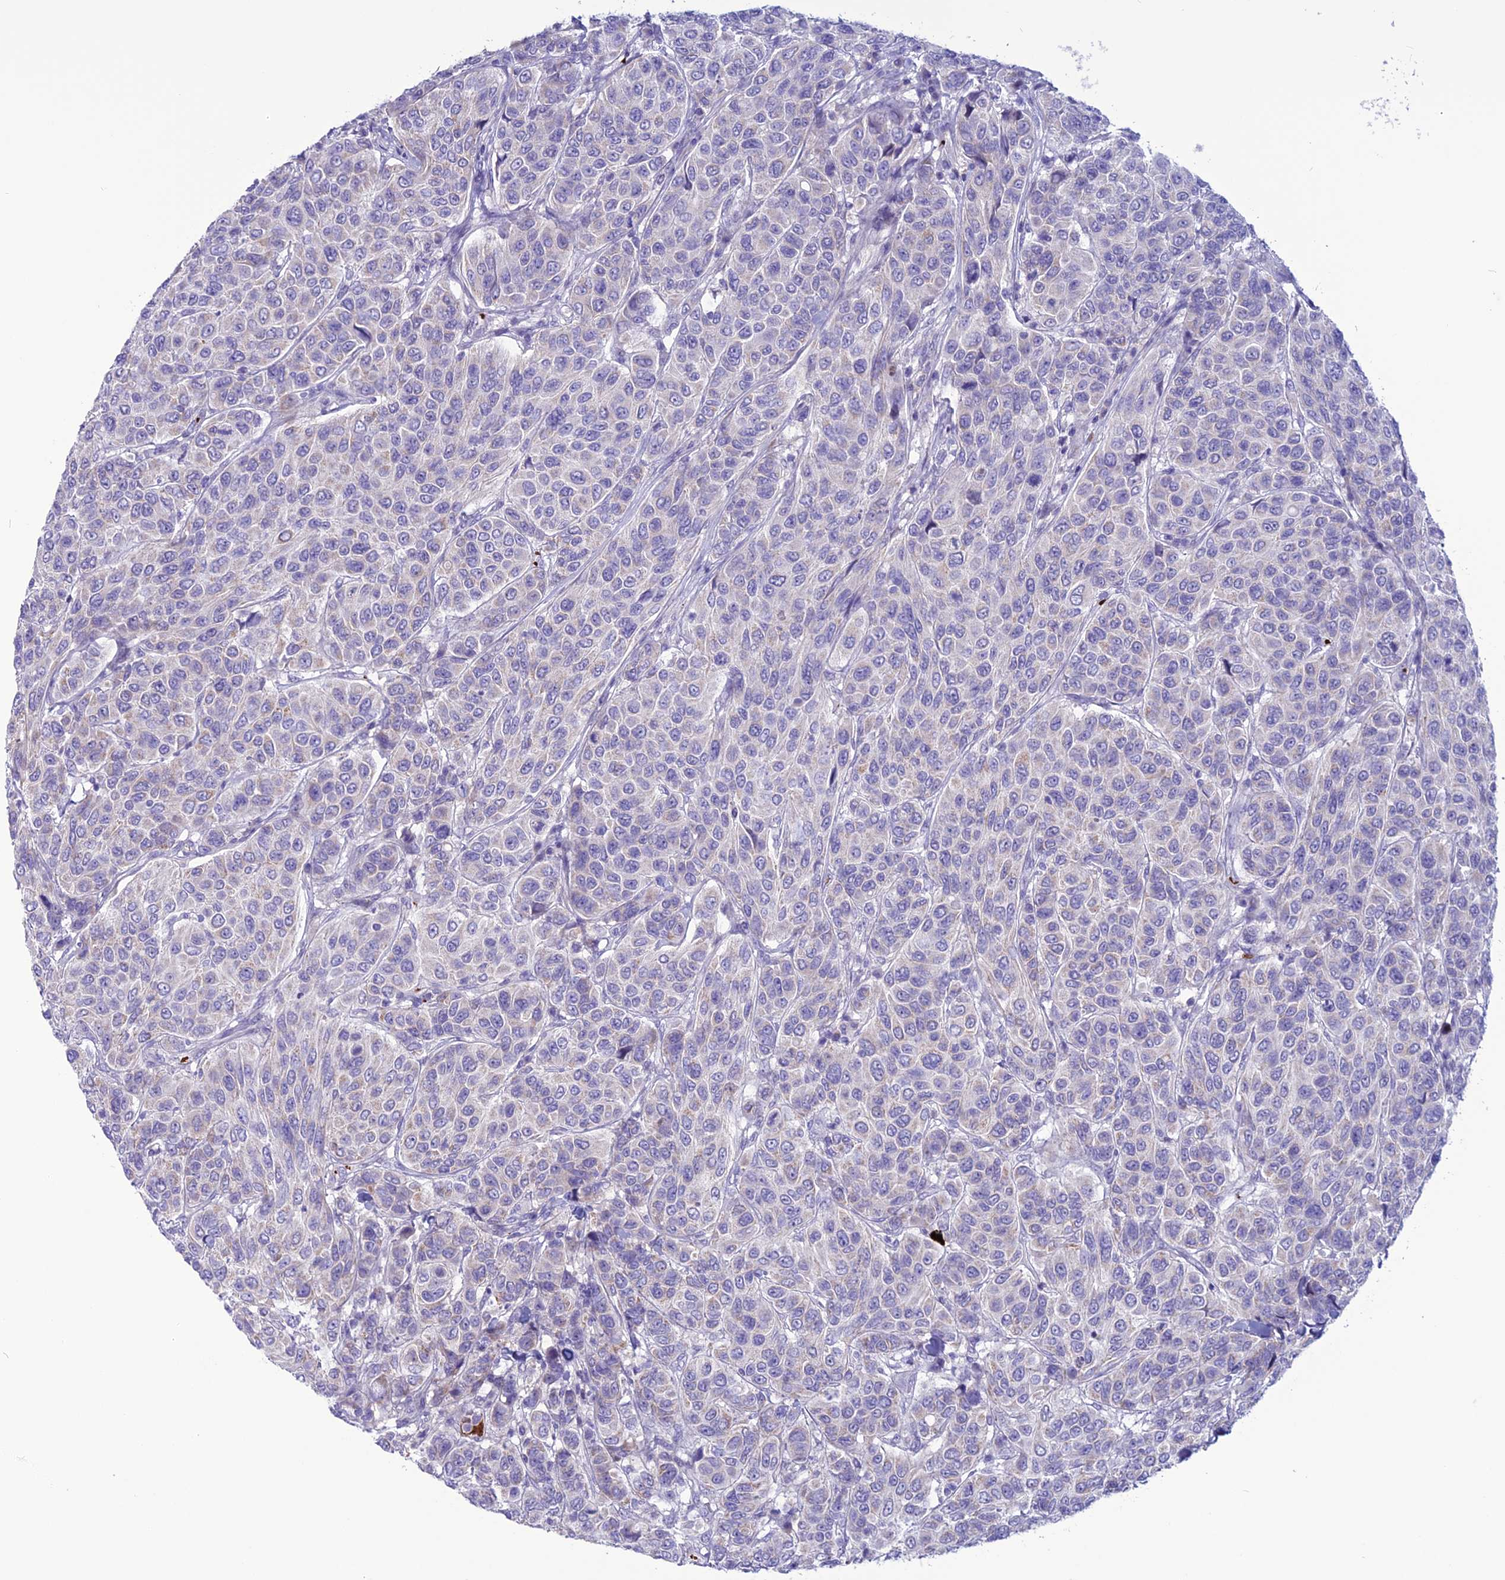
{"staining": {"intensity": "negative", "quantity": "none", "location": "none"}, "tissue": "breast cancer", "cell_type": "Tumor cells", "image_type": "cancer", "snomed": [{"axis": "morphology", "description": "Duct carcinoma"}, {"axis": "topography", "description": "Breast"}], "caption": "Tumor cells are negative for protein expression in human breast intraductal carcinoma.", "gene": "C21orf140", "patient": {"sex": "female", "age": 55}}